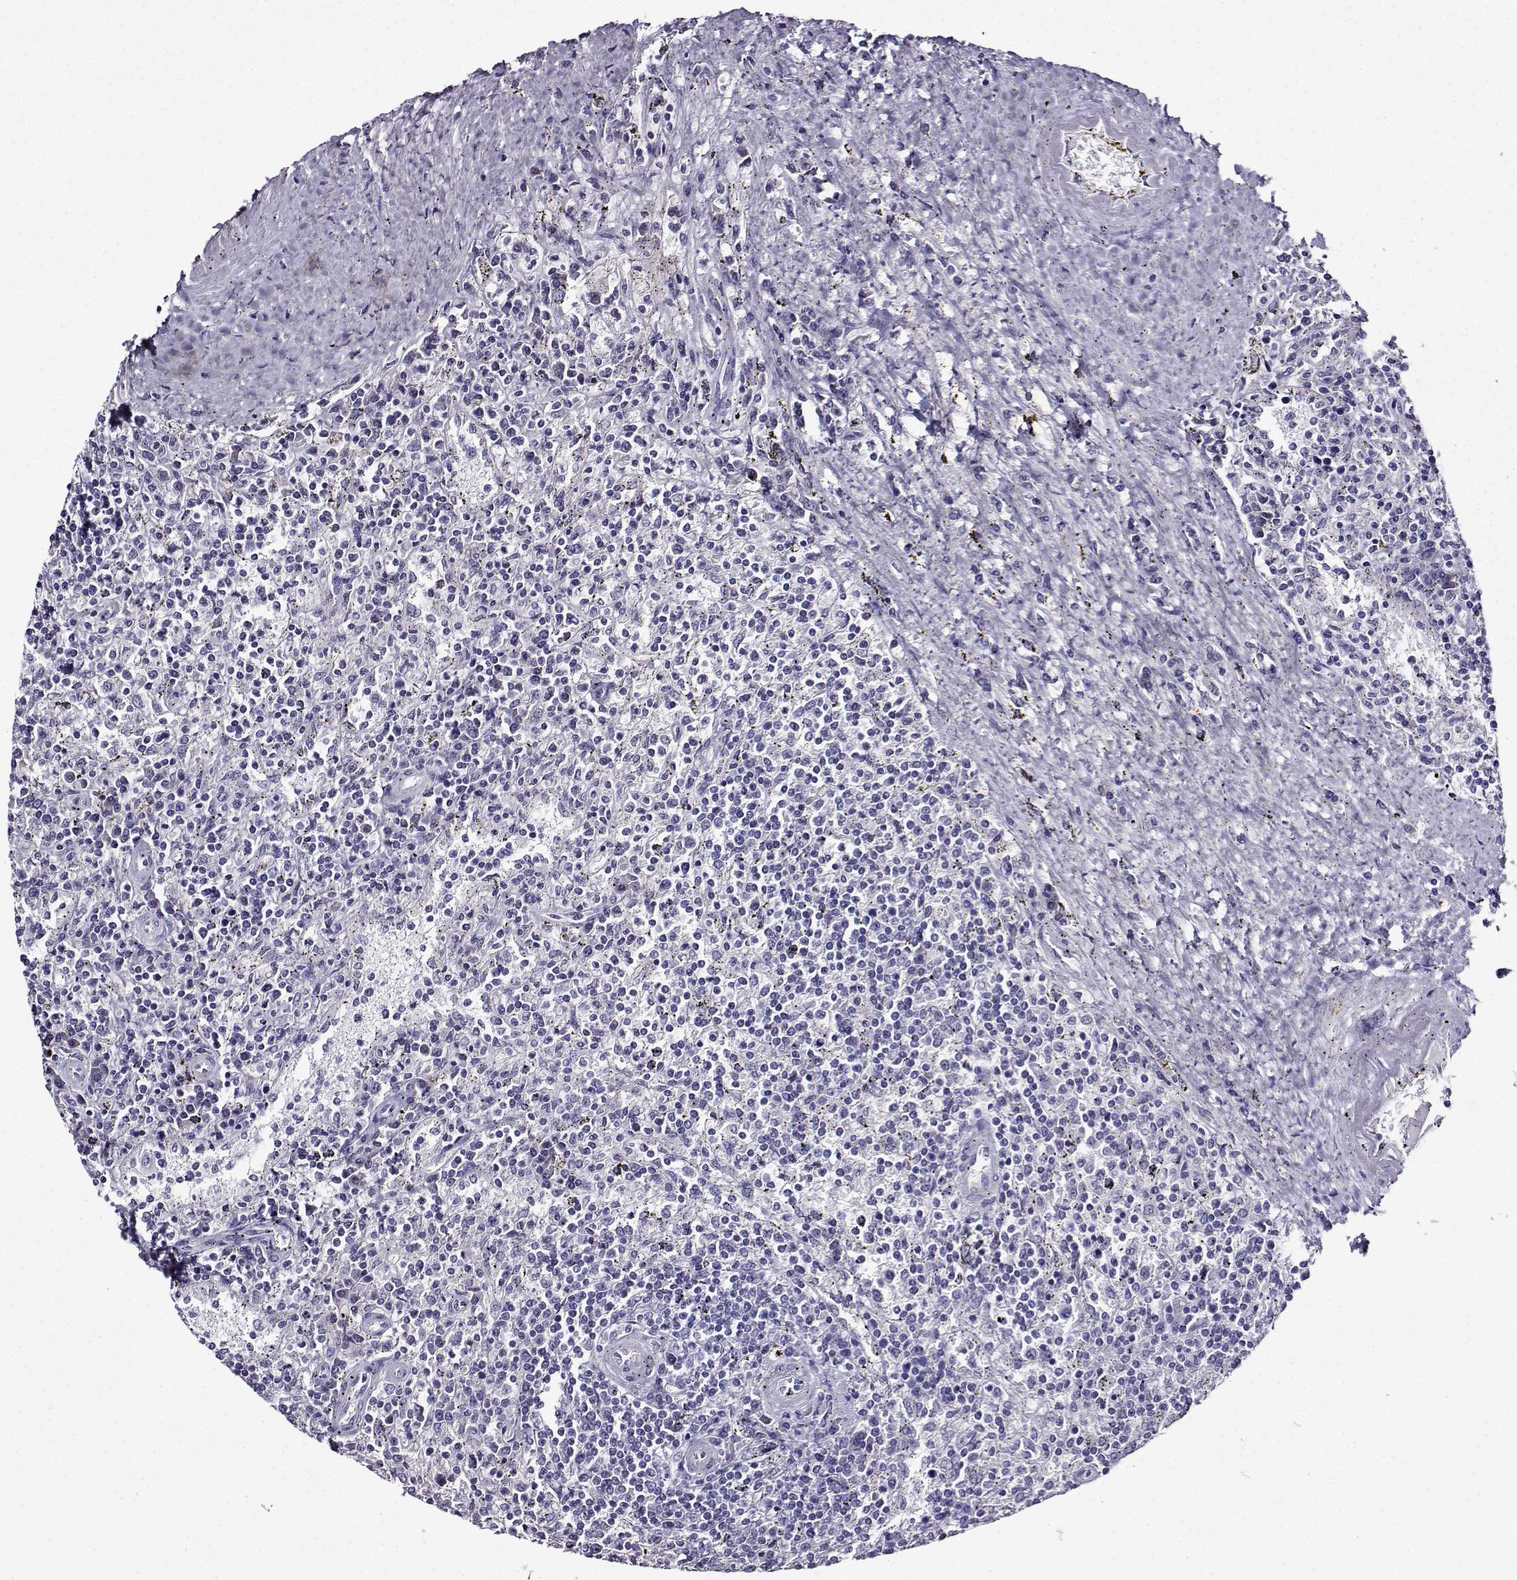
{"staining": {"intensity": "negative", "quantity": "none", "location": "none"}, "tissue": "lymphoma", "cell_type": "Tumor cells", "image_type": "cancer", "snomed": [{"axis": "morphology", "description": "Malignant lymphoma, non-Hodgkin's type, Low grade"}, {"axis": "topography", "description": "Spleen"}], "caption": "DAB immunohistochemical staining of lymphoma exhibits no significant positivity in tumor cells.", "gene": "TMEM266", "patient": {"sex": "male", "age": 62}}